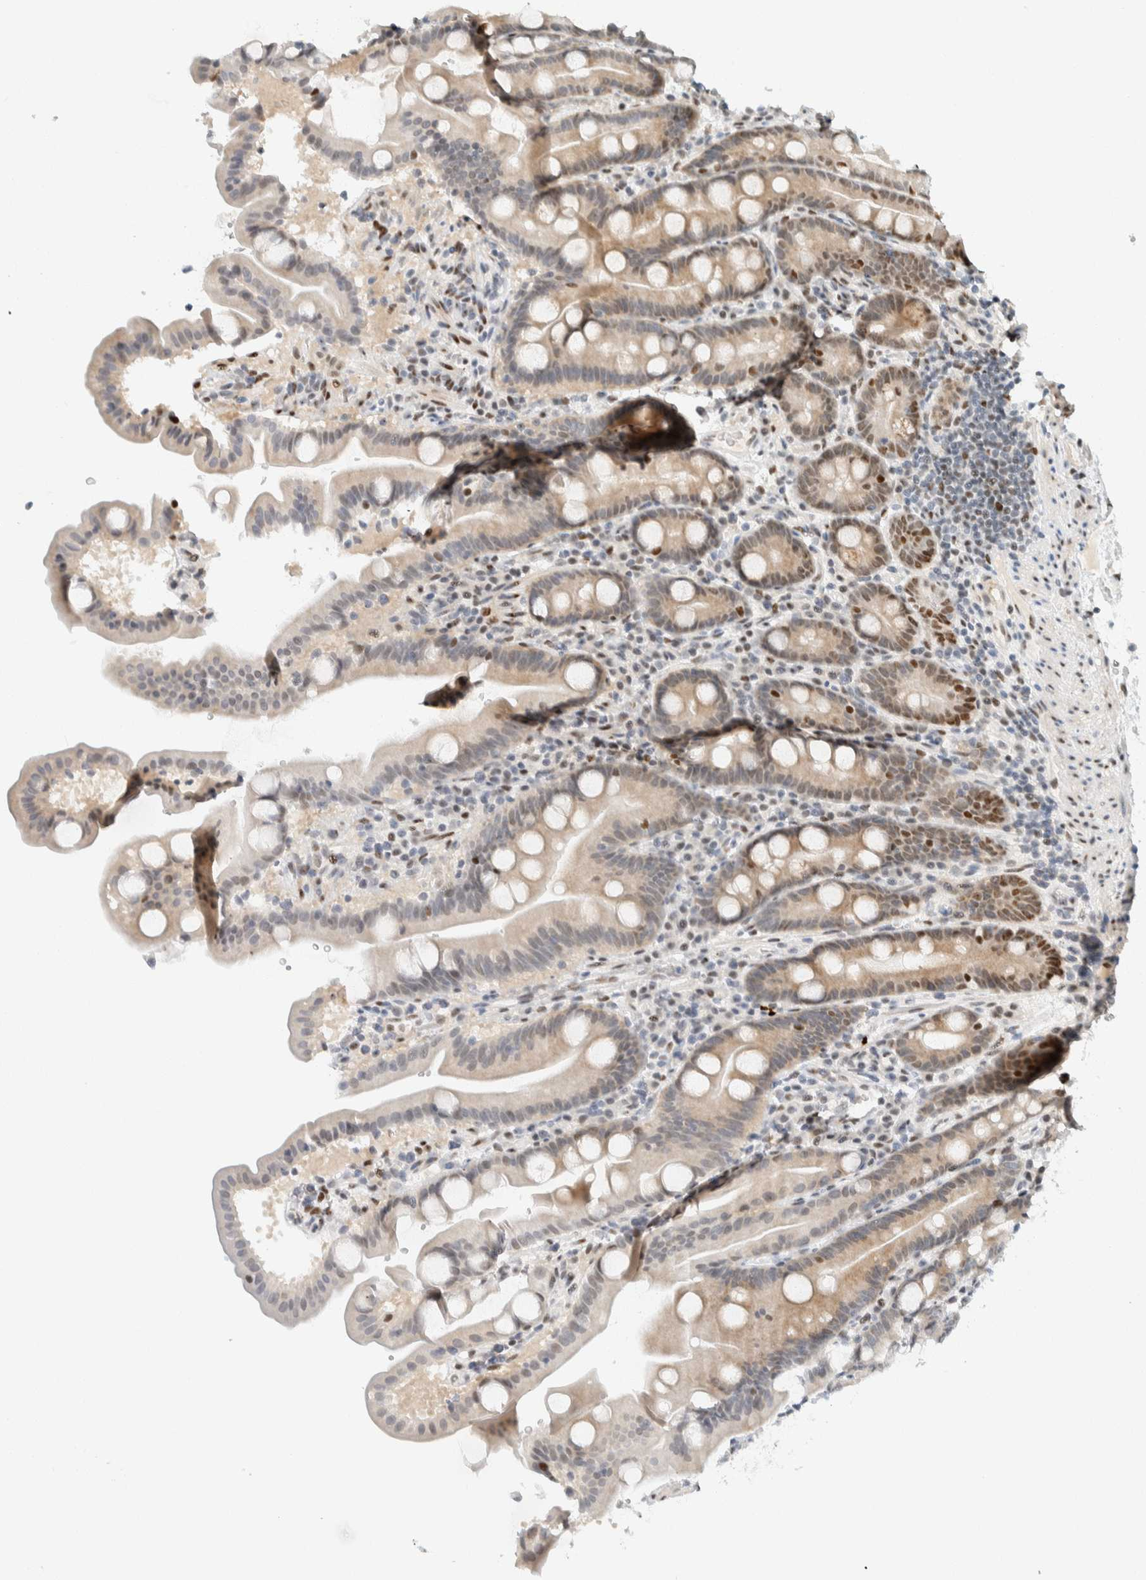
{"staining": {"intensity": "moderate", "quantity": "<25%", "location": "cytoplasmic/membranous,nuclear"}, "tissue": "duodenum", "cell_type": "Glandular cells", "image_type": "normal", "snomed": [{"axis": "morphology", "description": "Normal tissue, NOS"}, {"axis": "topography", "description": "Duodenum"}], "caption": "Duodenum stained for a protein shows moderate cytoplasmic/membranous,nuclear positivity in glandular cells.", "gene": "ZNF683", "patient": {"sex": "male", "age": 54}}